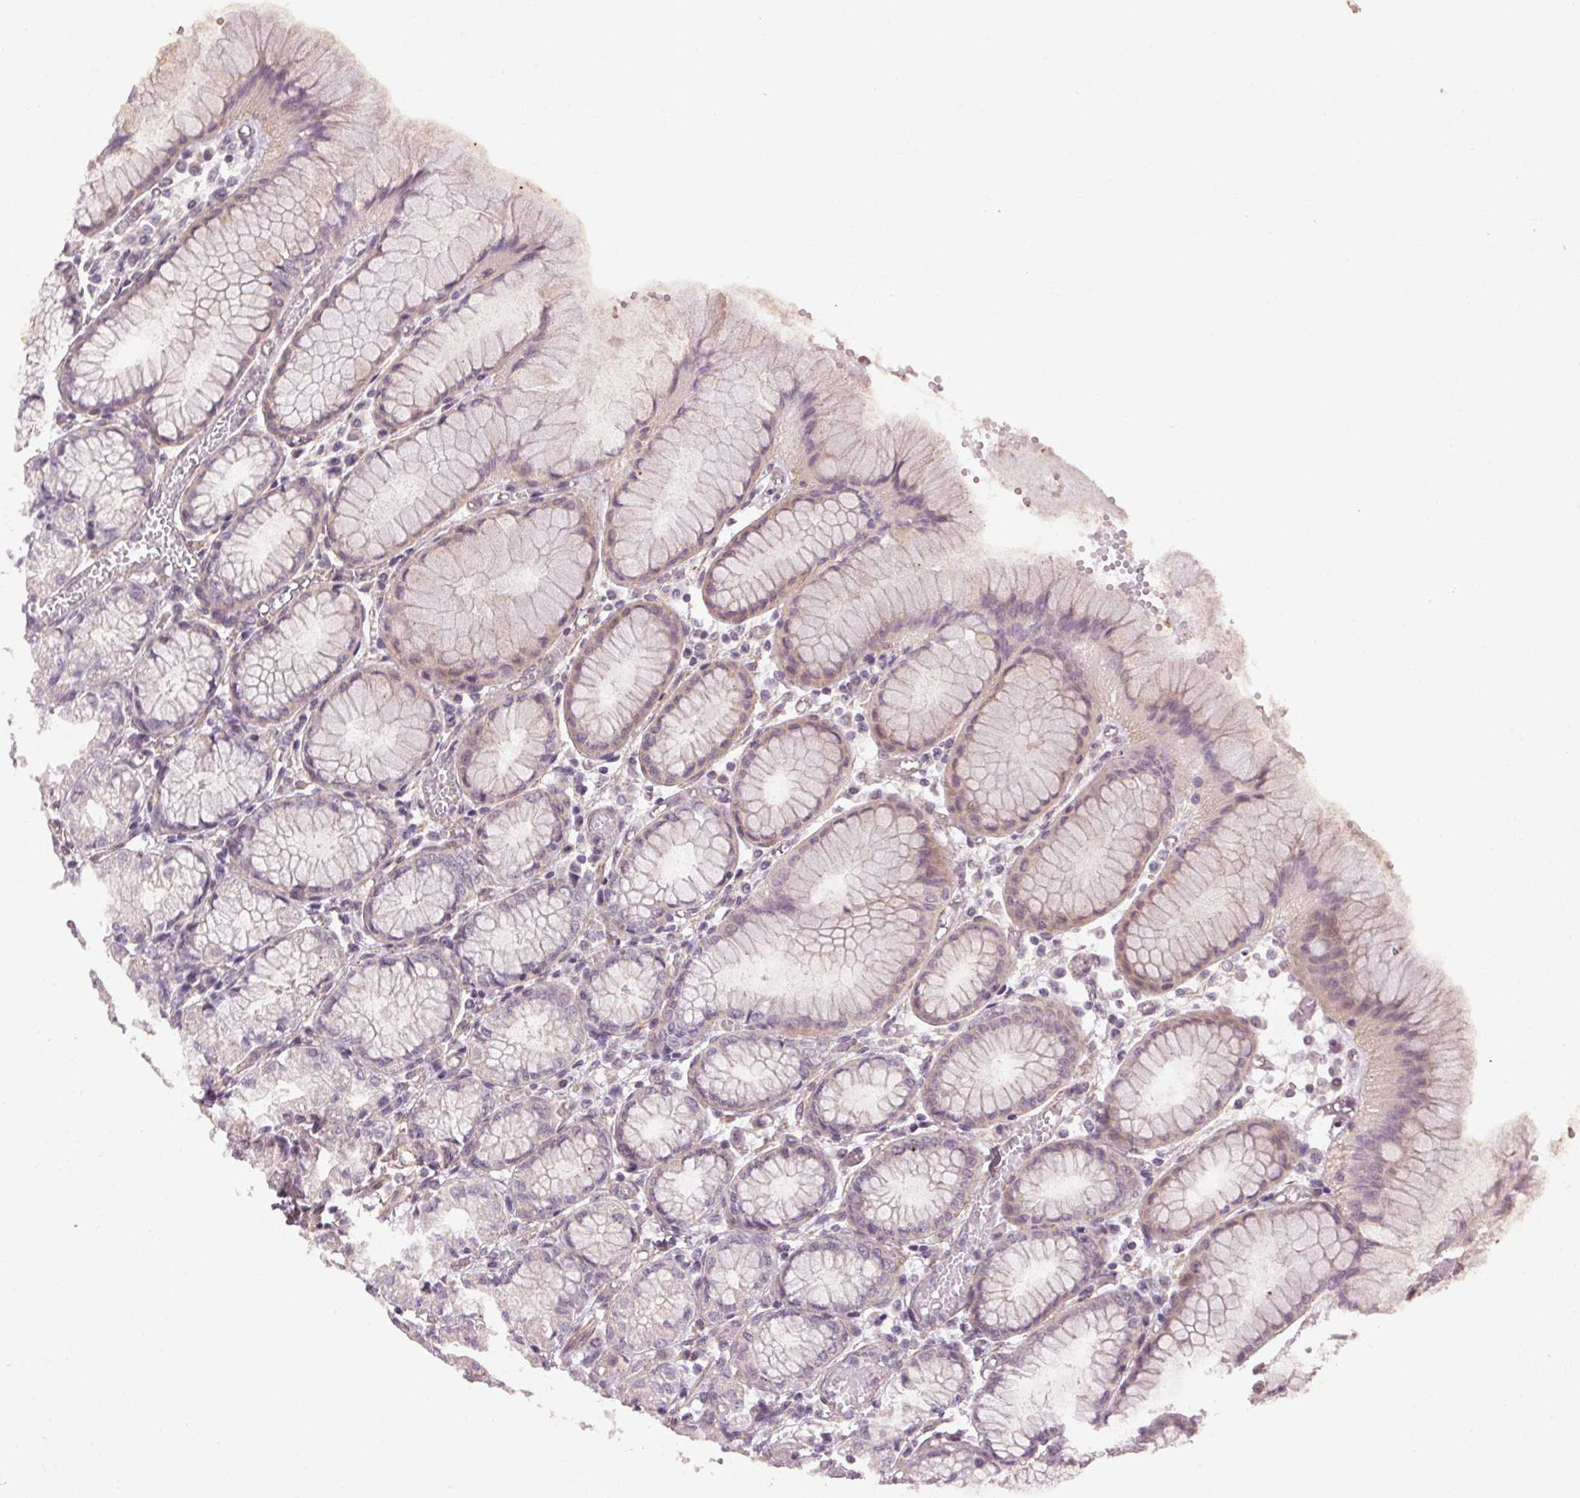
{"staining": {"intensity": "negative", "quantity": "none", "location": "none"}, "tissue": "stomach", "cell_type": "Glandular cells", "image_type": "normal", "snomed": [{"axis": "morphology", "description": "Normal tissue, NOS"}, {"axis": "topography", "description": "Stomach"}], "caption": "Immunohistochemistry photomicrograph of unremarkable stomach: human stomach stained with DAB (3,3'-diaminobenzidine) displays no significant protein expression in glandular cells. (Immunohistochemistry (ihc), brightfield microscopy, high magnification).", "gene": "CCSER1", "patient": {"sex": "female", "age": 57}}